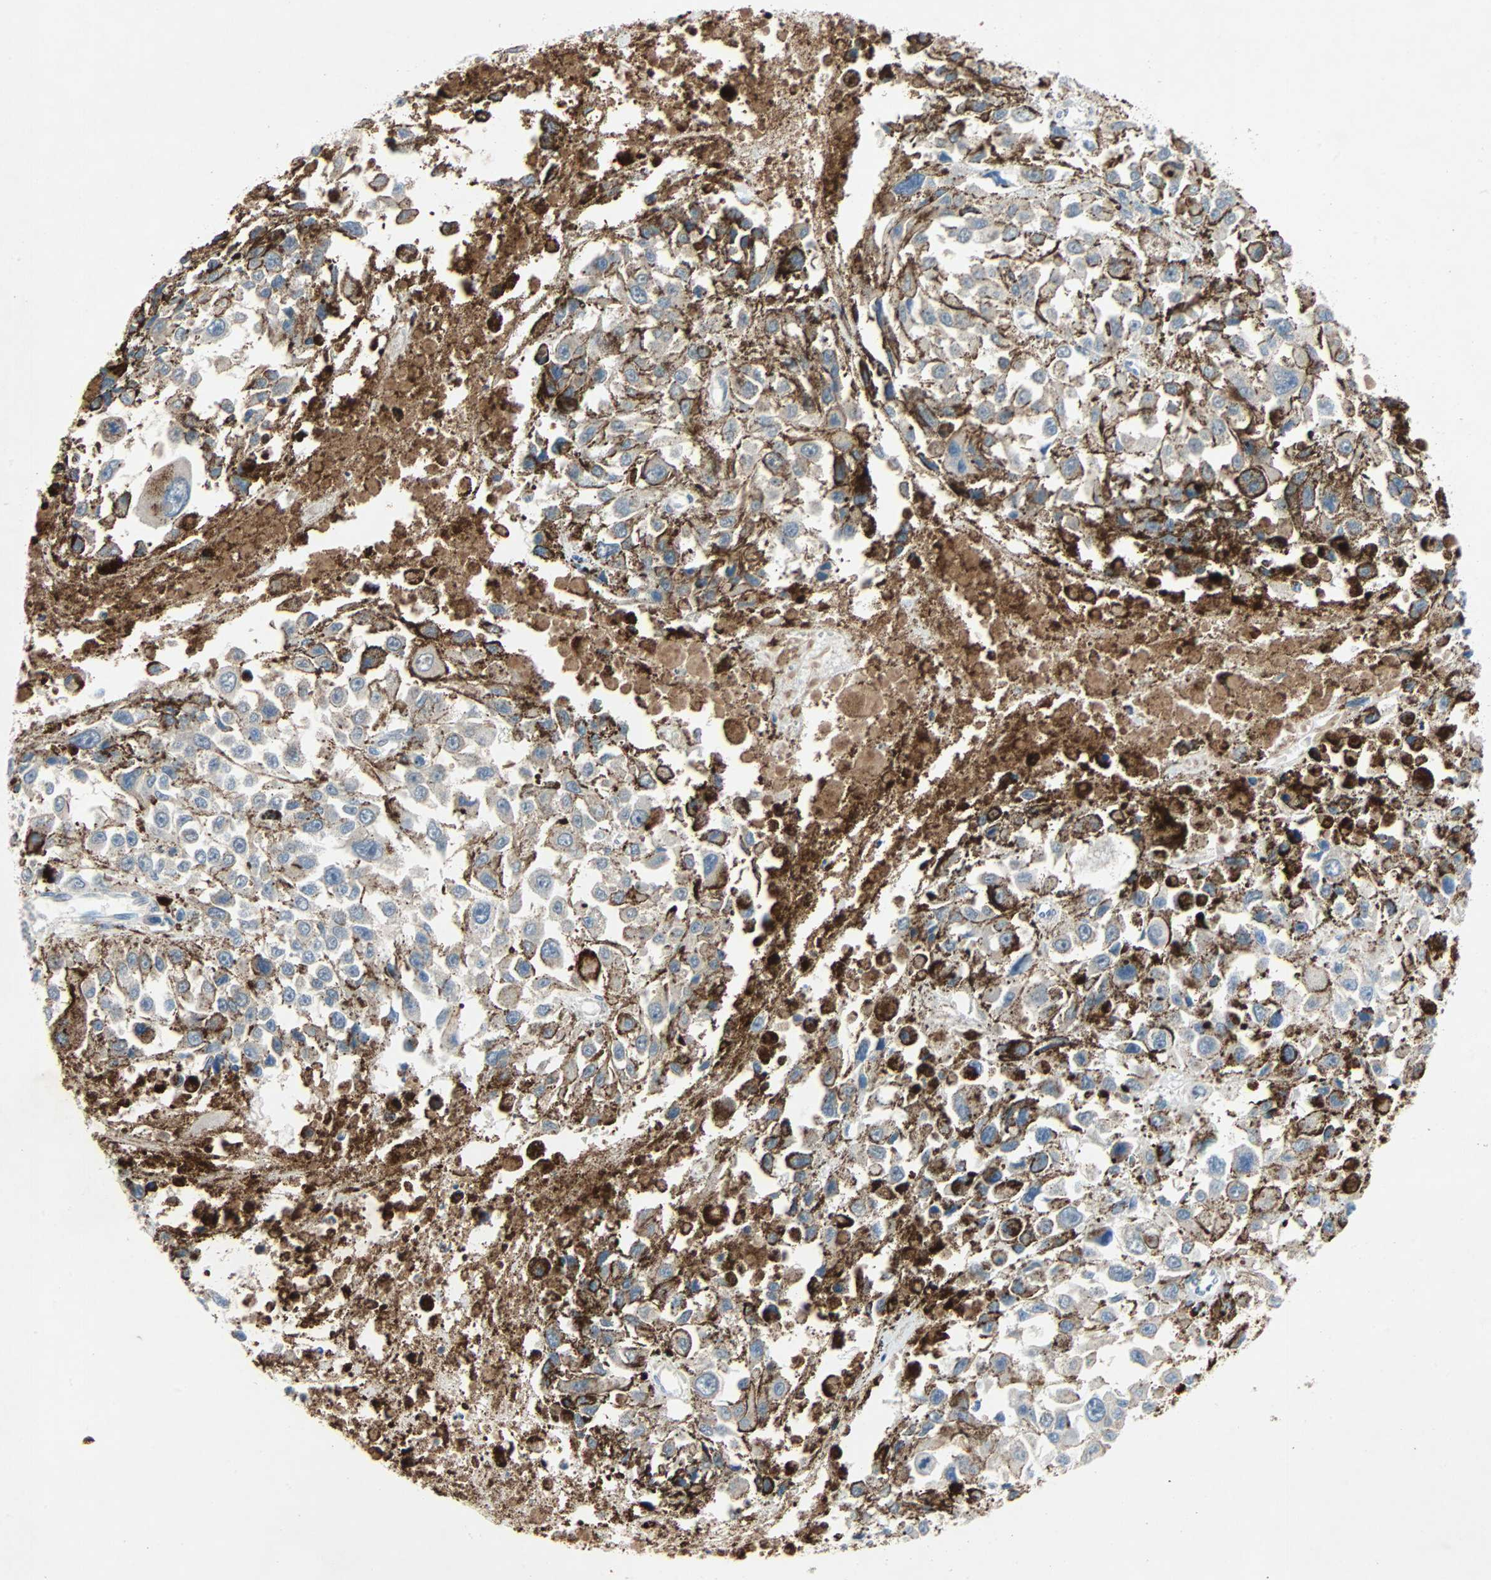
{"staining": {"intensity": "weak", "quantity": "<25%", "location": "cytoplasmic/membranous"}, "tissue": "melanoma", "cell_type": "Tumor cells", "image_type": "cancer", "snomed": [{"axis": "morphology", "description": "Malignant melanoma, Metastatic site"}, {"axis": "topography", "description": "Lymph node"}], "caption": "Tumor cells show no significant protein positivity in melanoma.", "gene": "XYLT1", "patient": {"sex": "male", "age": 59}}